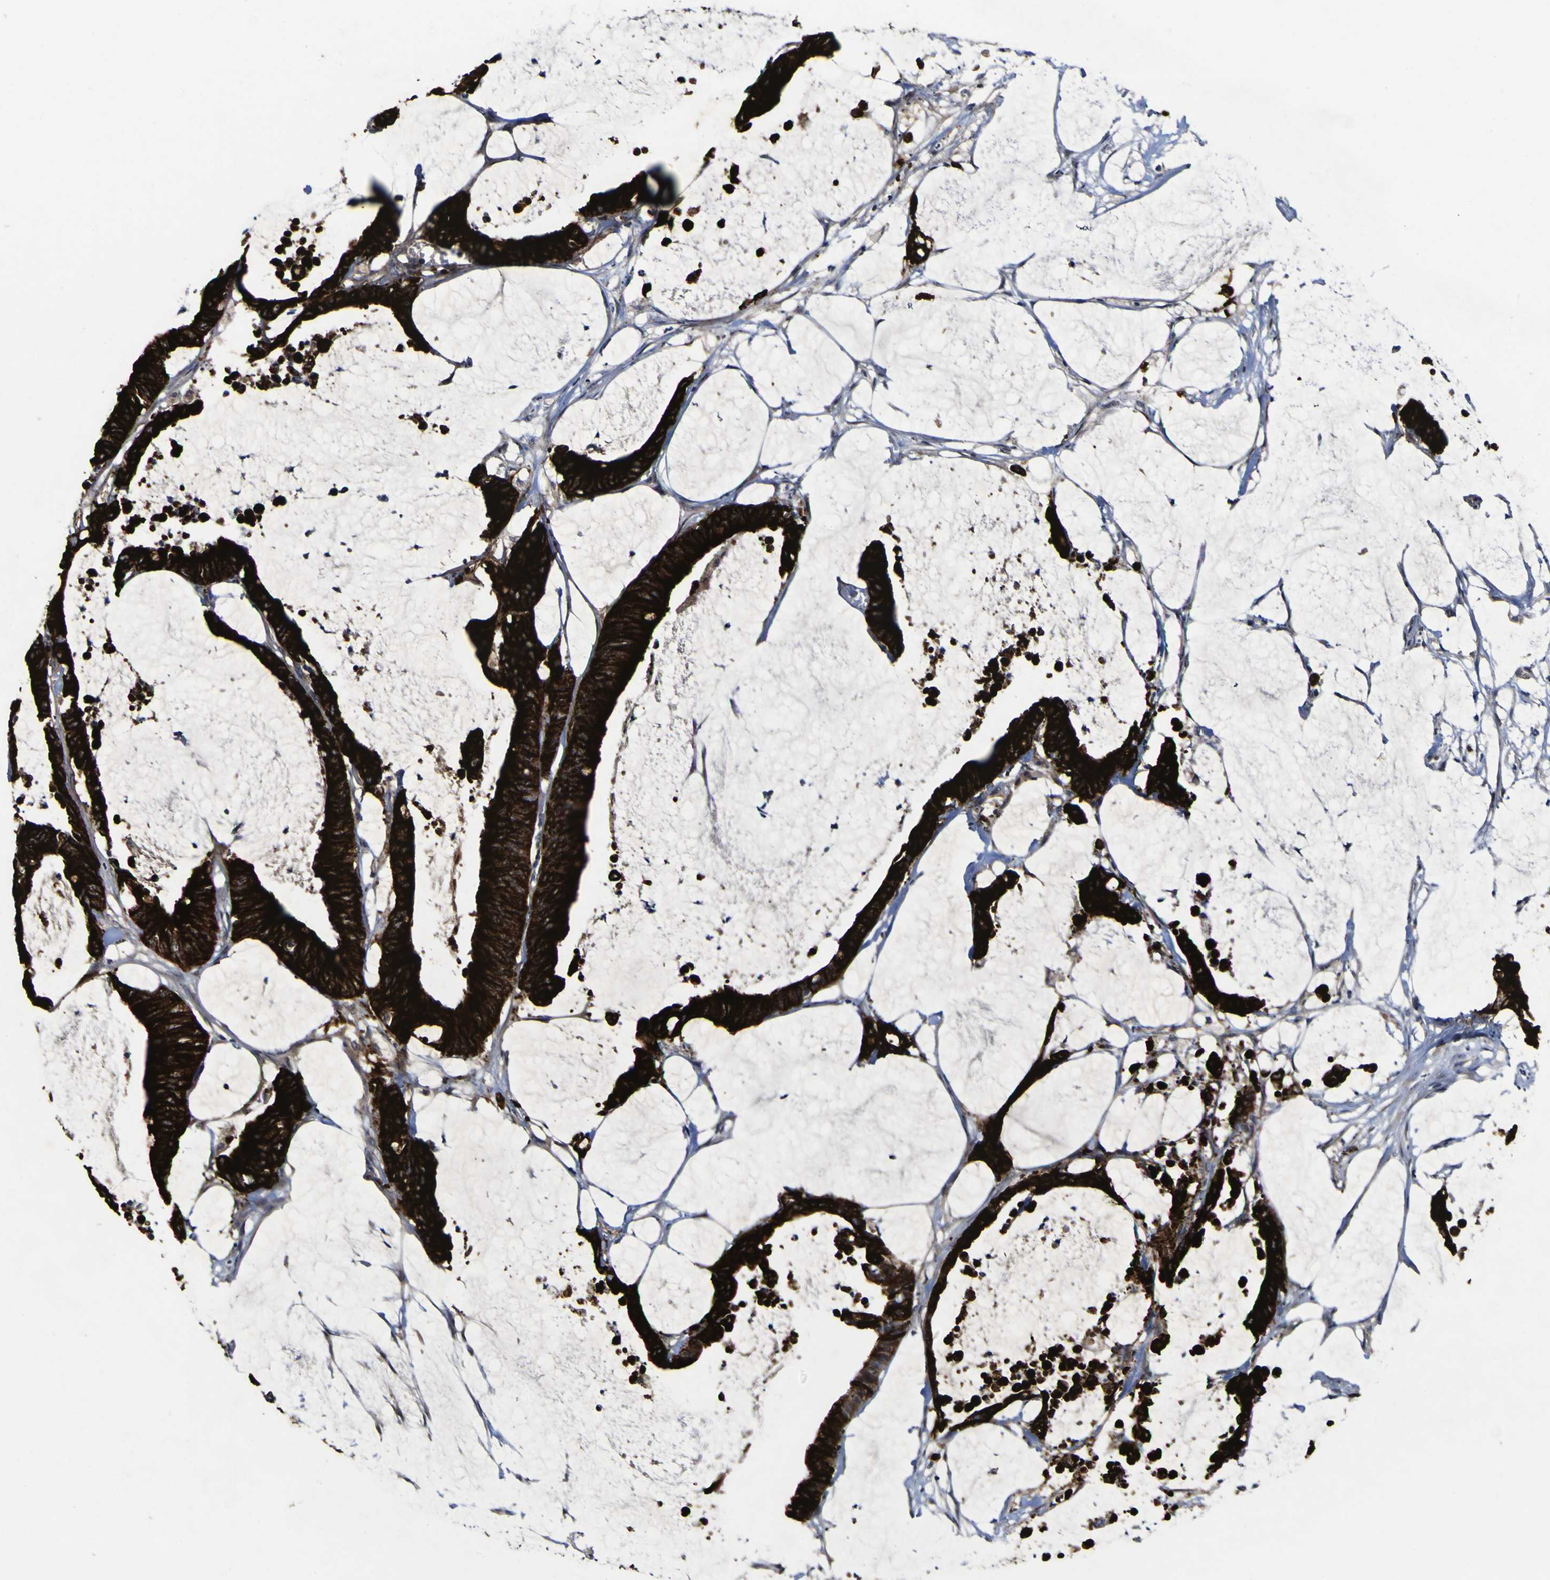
{"staining": {"intensity": "strong", "quantity": ">75%", "location": "cytoplasmic/membranous"}, "tissue": "colorectal cancer", "cell_type": "Tumor cells", "image_type": "cancer", "snomed": [{"axis": "morphology", "description": "Adenocarcinoma, NOS"}, {"axis": "topography", "description": "Rectum"}], "caption": "Adenocarcinoma (colorectal) tissue shows strong cytoplasmic/membranous expression in about >75% of tumor cells", "gene": "CCL2", "patient": {"sex": "female", "age": 66}}